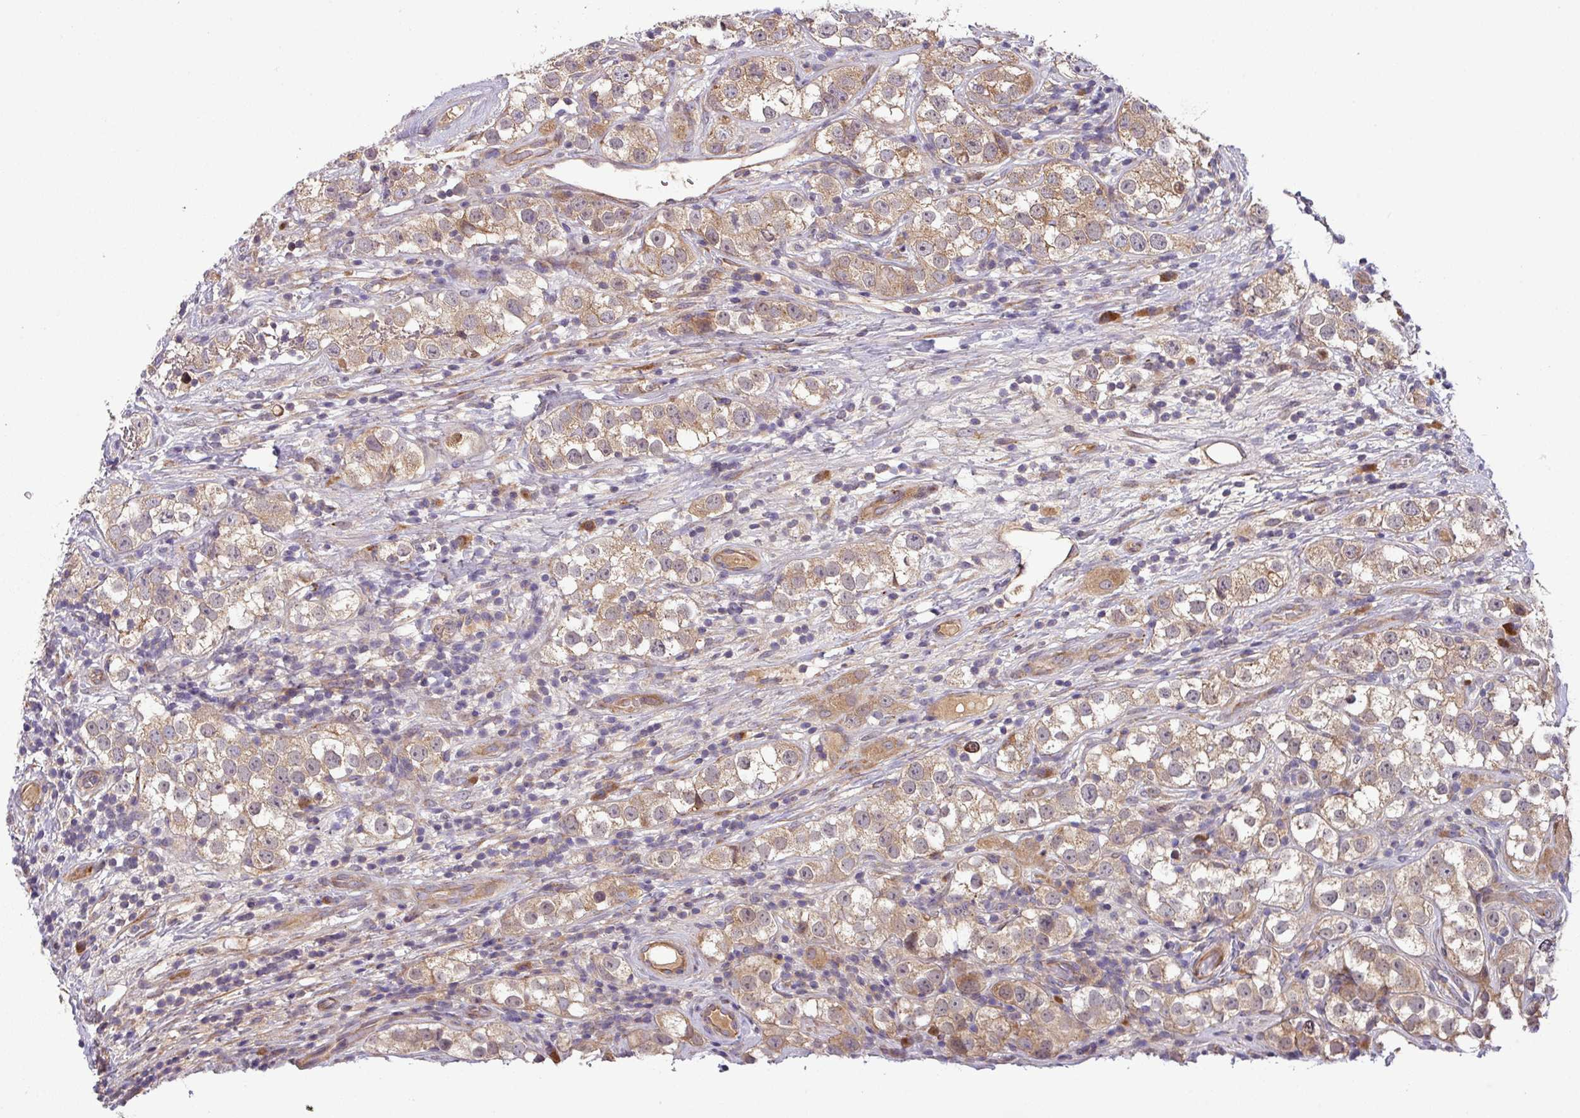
{"staining": {"intensity": "moderate", "quantity": ">75%", "location": "cytoplasmic/membranous"}, "tissue": "testis cancer", "cell_type": "Tumor cells", "image_type": "cancer", "snomed": [{"axis": "morphology", "description": "Seminoma, NOS"}, {"axis": "topography", "description": "Testis"}], "caption": "Protein expression analysis of testis cancer demonstrates moderate cytoplasmic/membranous positivity in approximately >75% of tumor cells.", "gene": "ART1", "patient": {"sex": "male", "age": 28}}